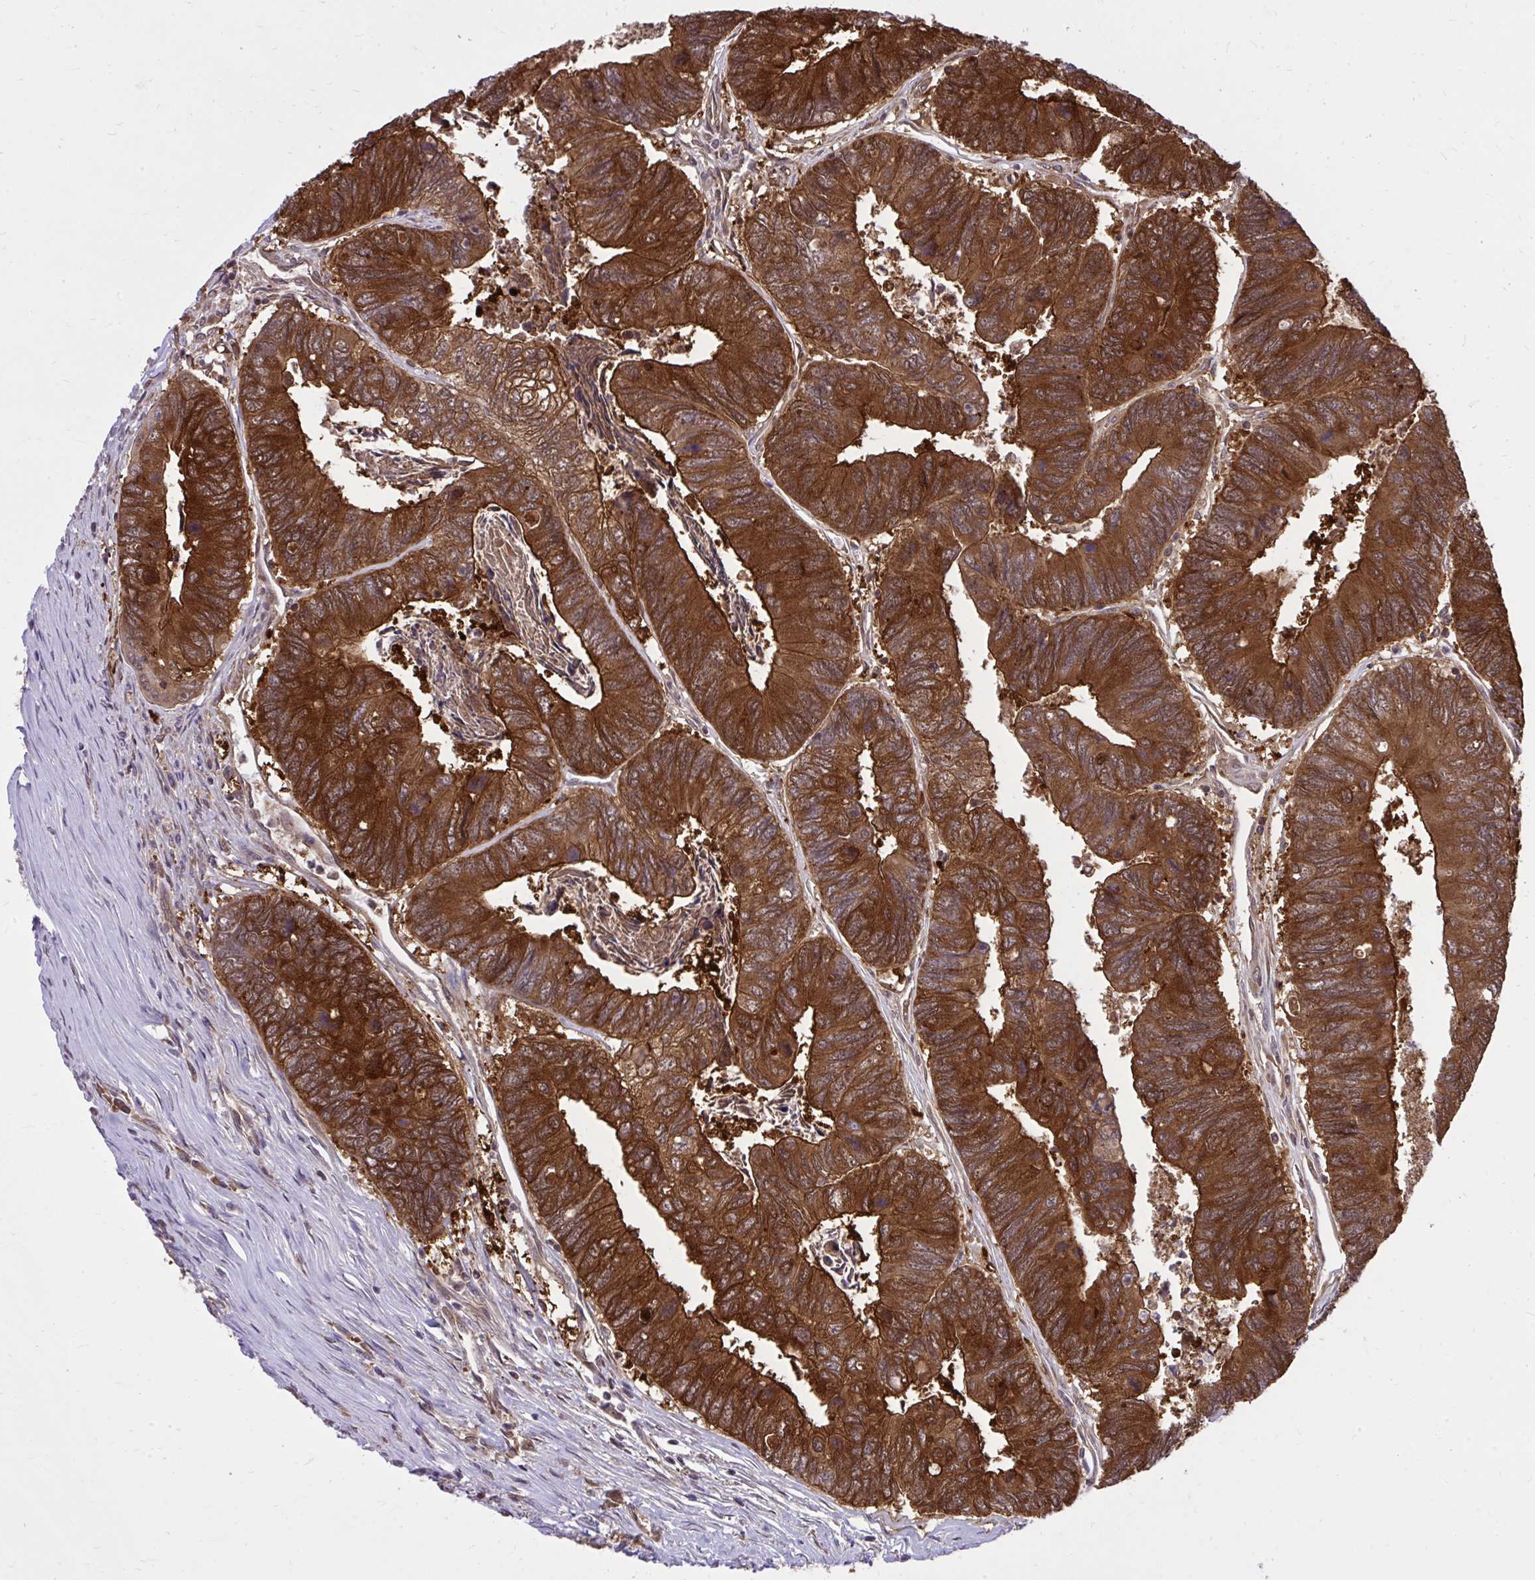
{"staining": {"intensity": "strong", "quantity": ">75%", "location": "cytoplasmic/membranous"}, "tissue": "colorectal cancer", "cell_type": "Tumor cells", "image_type": "cancer", "snomed": [{"axis": "morphology", "description": "Adenocarcinoma, NOS"}, {"axis": "topography", "description": "Colon"}], "caption": "An image of human colorectal adenocarcinoma stained for a protein displays strong cytoplasmic/membranous brown staining in tumor cells. (brown staining indicates protein expression, while blue staining denotes nuclei).", "gene": "PPP5C", "patient": {"sex": "female", "age": 67}}